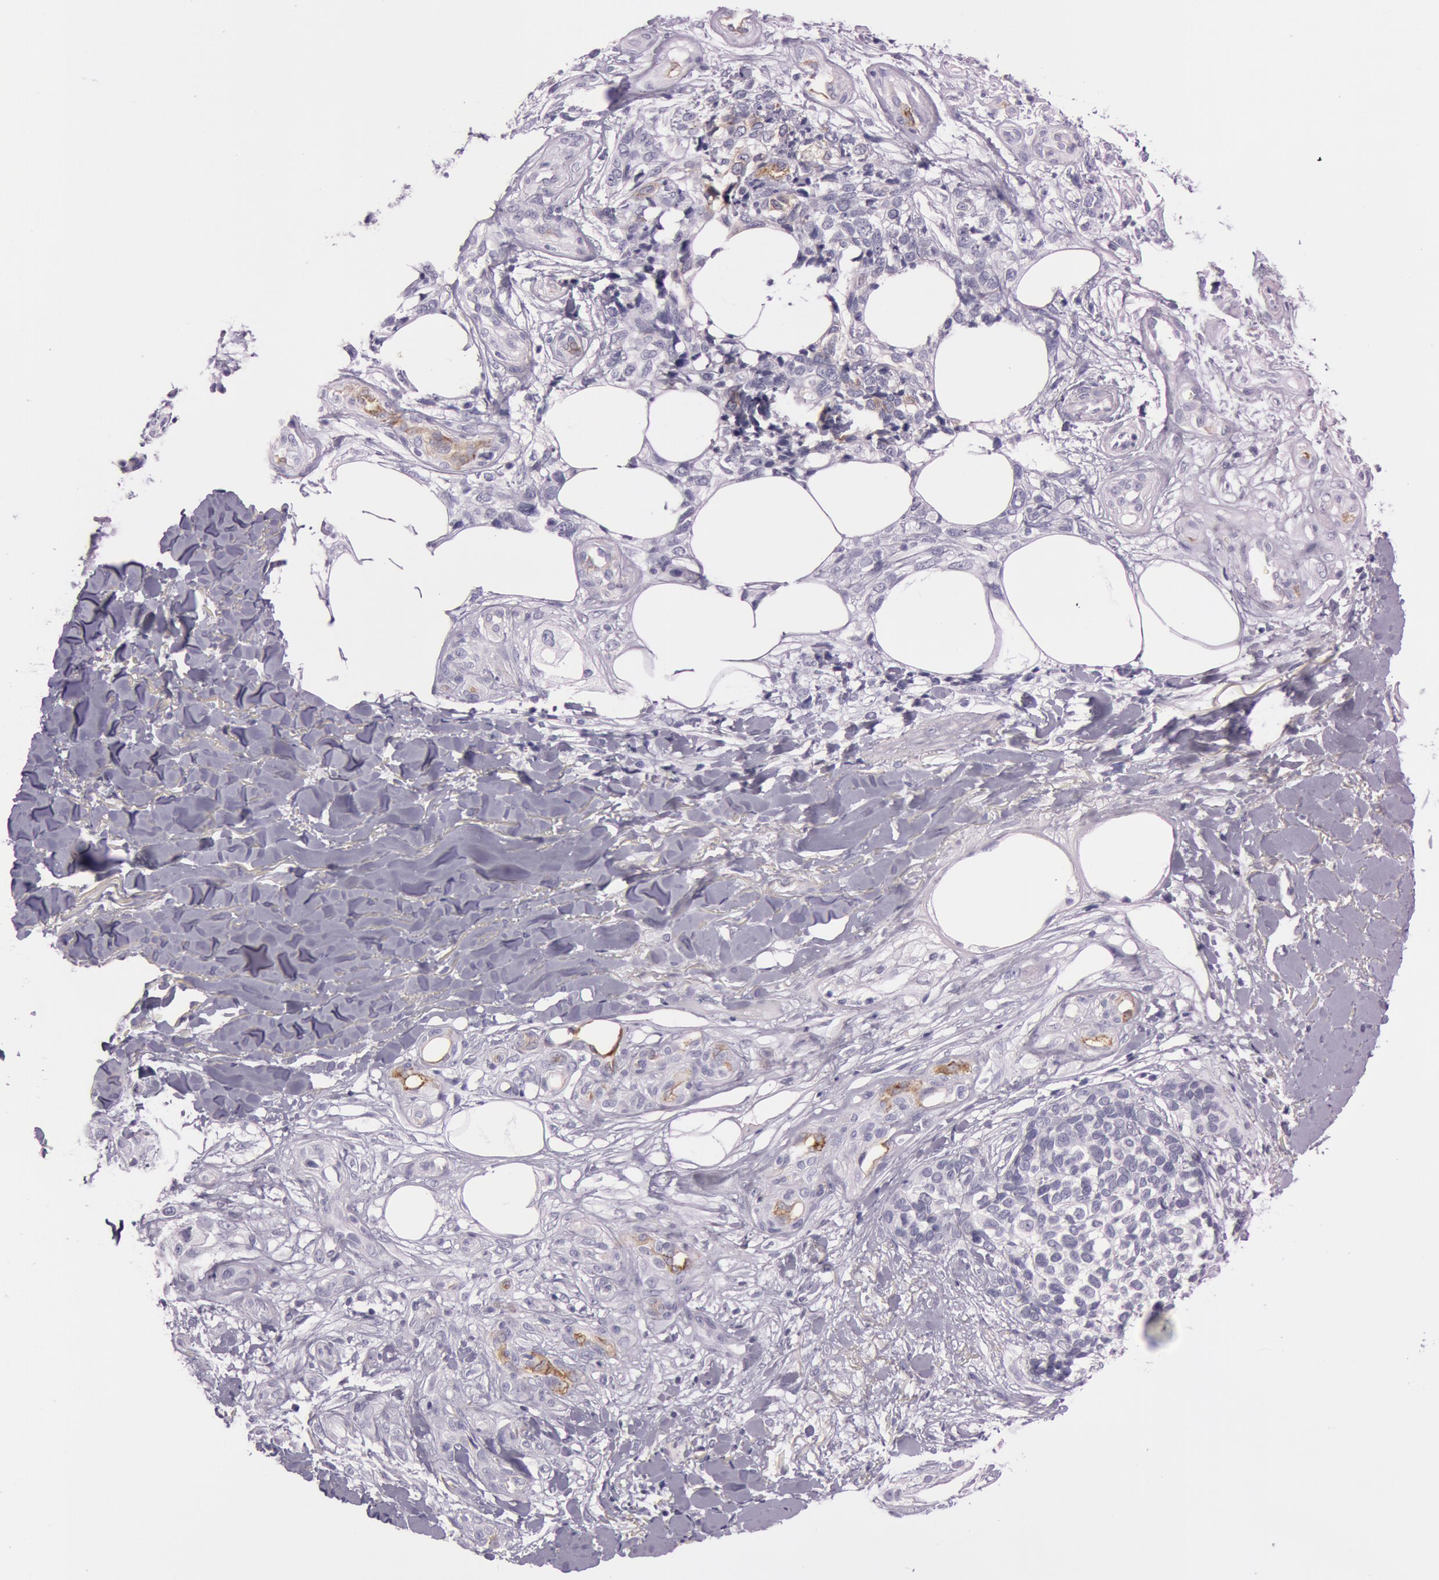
{"staining": {"intensity": "negative", "quantity": "none", "location": "none"}, "tissue": "melanoma", "cell_type": "Tumor cells", "image_type": "cancer", "snomed": [{"axis": "morphology", "description": "Malignant melanoma, NOS"}, {"axis": "topography", "description": "Skin"}], "caption": "IHC of human melanoma displays no expression in tumor cells.", "gene": "FOLH1", "patient": {"sex": "female", "age": 85}}